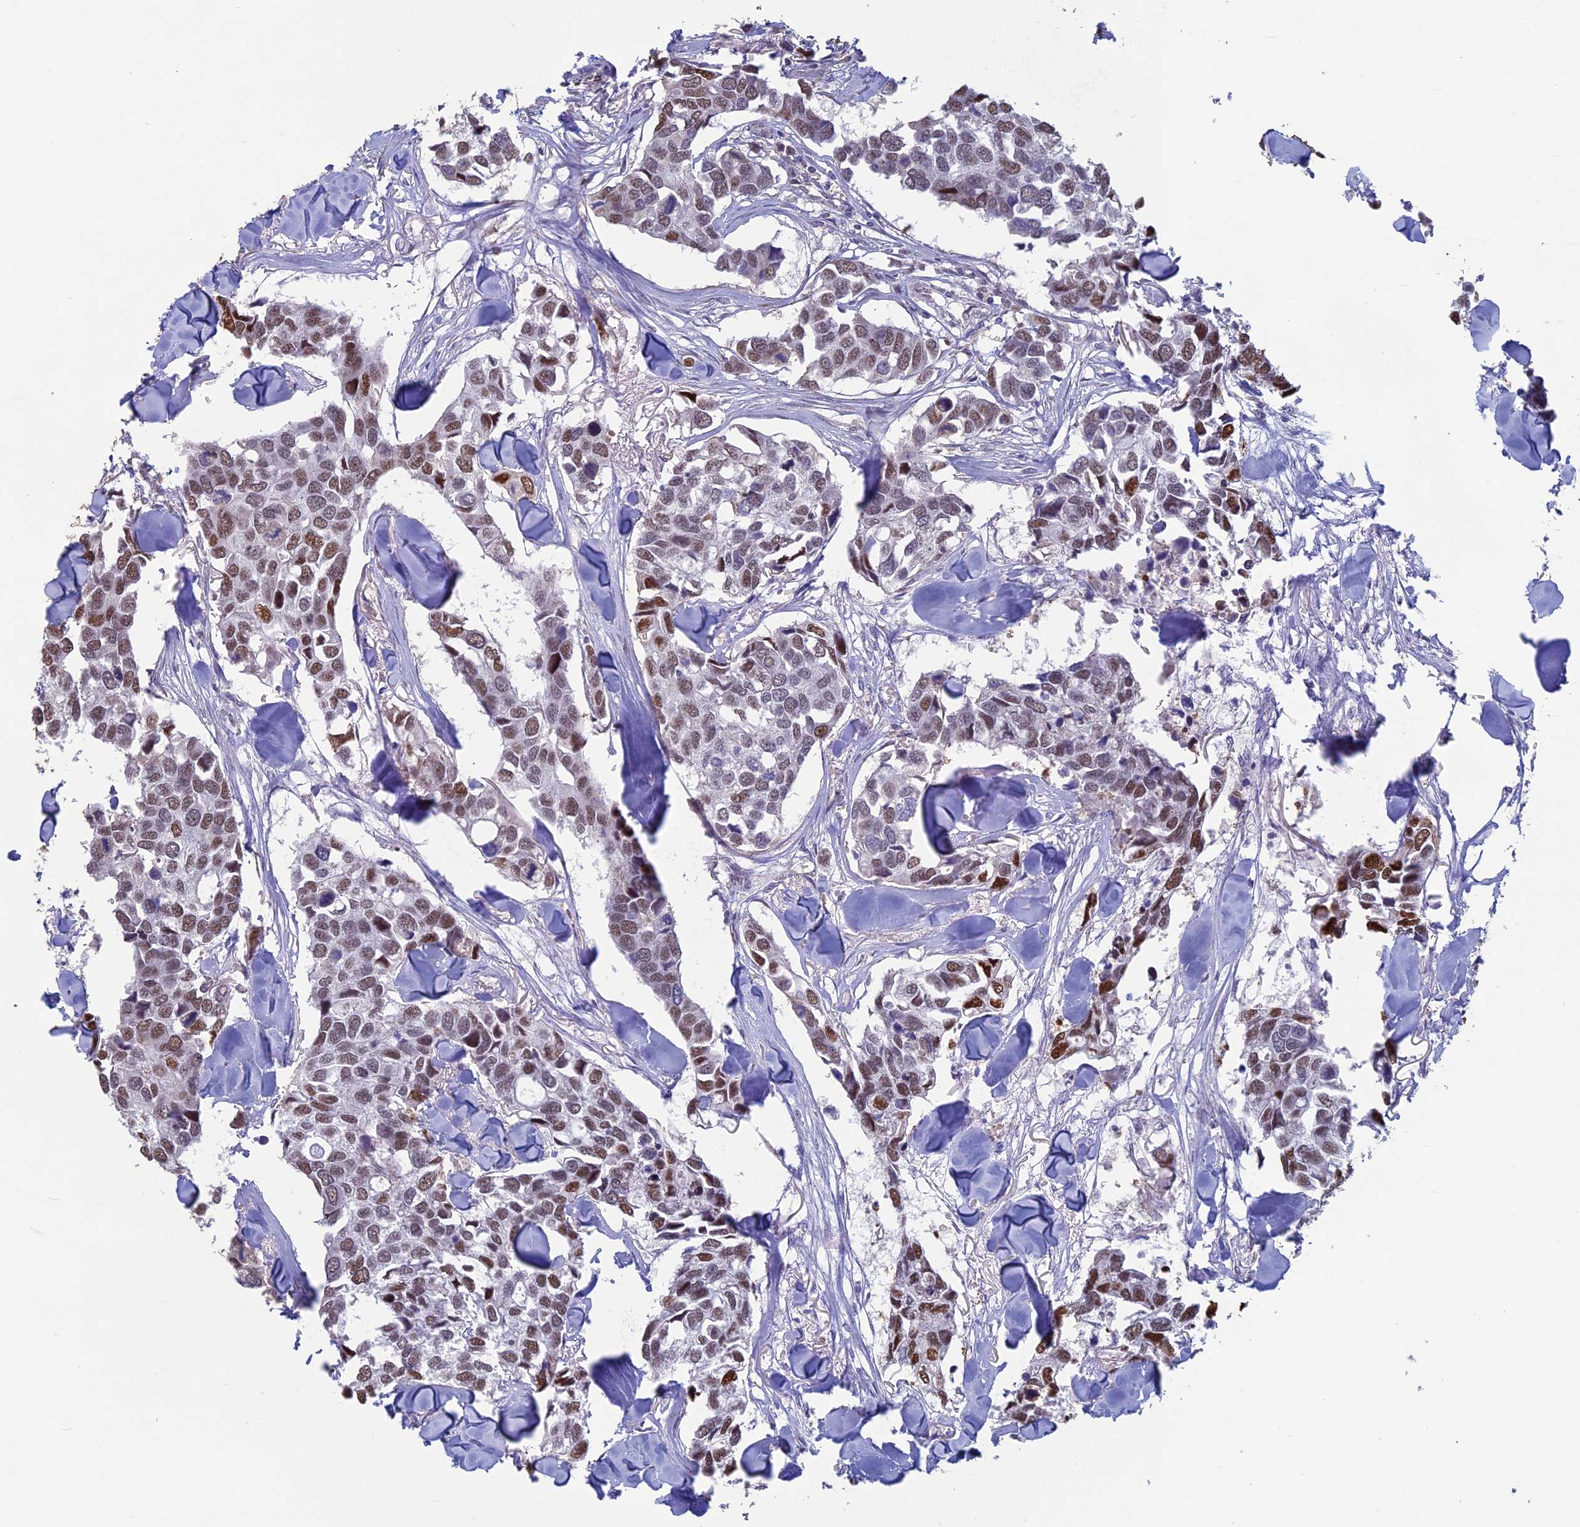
{"staining": {"intensity": "moderate", "quantity": "25%-75%", "location": "nuclear"}, "tissue": "breast cancer", "cell_type": "Tumor cells", "image_type": "cancer", "snomed": [{"axis": "morphology", "description": "Duct carcinoma"}, {"axis": "topography", "description": "Breast"}], "caption": "Tumor cells exhibit medium levels of moderate nuclear staining in approximately 25%-75% of cells in human breast cancer. (DAB (3,3'-diaminobenzidine) = brown stain, brightfield microscopy at high magnification).", "gene": "ACSS1", "patient": {"sex": "female", "age": 83}}